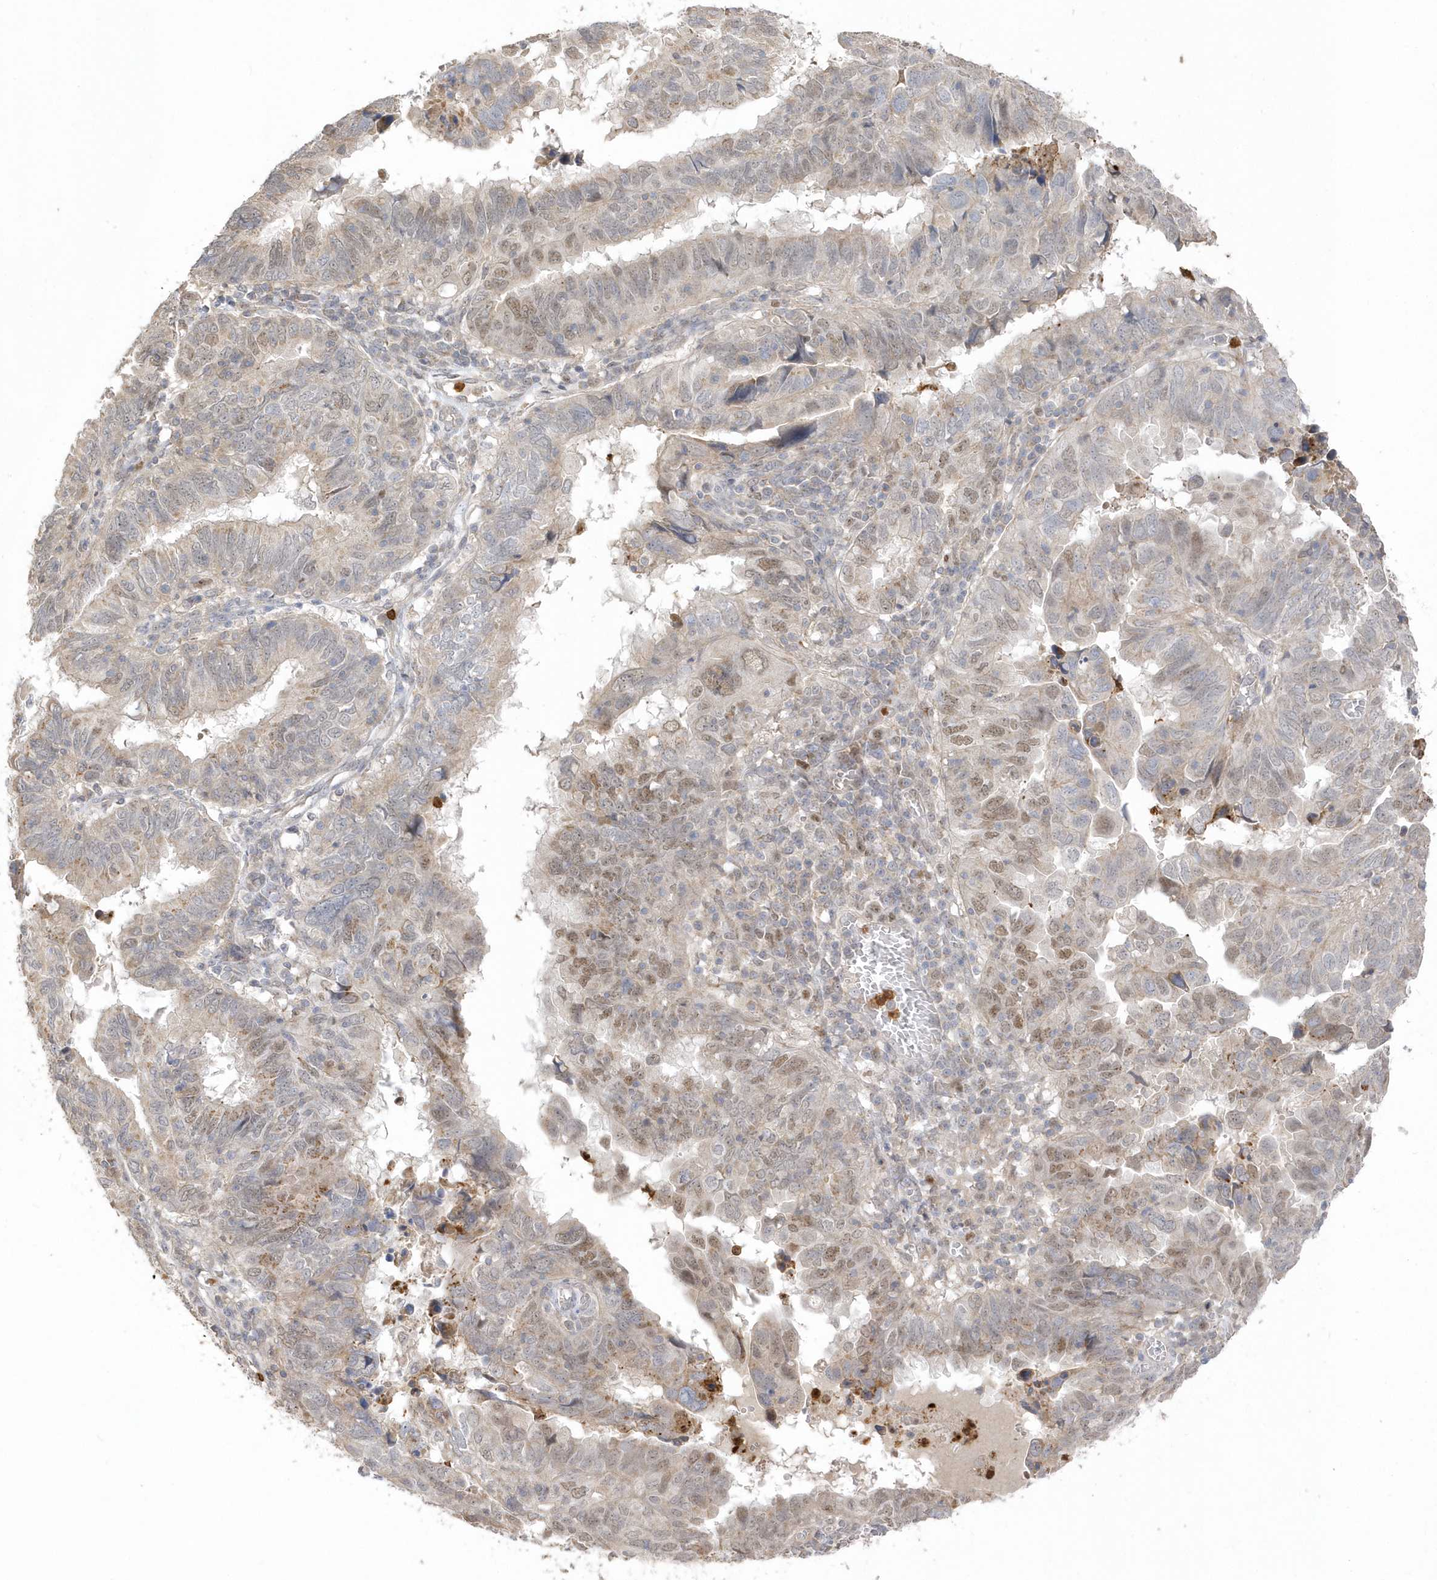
{"staining": {"intensity": "weak", "quantity": "25%-75%", "location": "cytoplasmic/membranous,nuclear"}, "tissue": "endometrial cancer", "cell_type": "Tumor cells", "image_type": "cancer", "snomed": [{"axis": "morphology", "description": "Adenocarcinoma, NOS"}, {"axis": "topography", "description": "Uterus"}], "caption": "Tumor cells demonstrate weak cytoplasmic/membranous and nuclear expression in approximately 25%-75% of cells in endometrial cancer.", "gene": "NAF1", "patient": {"sex": "female", "age": 77}}